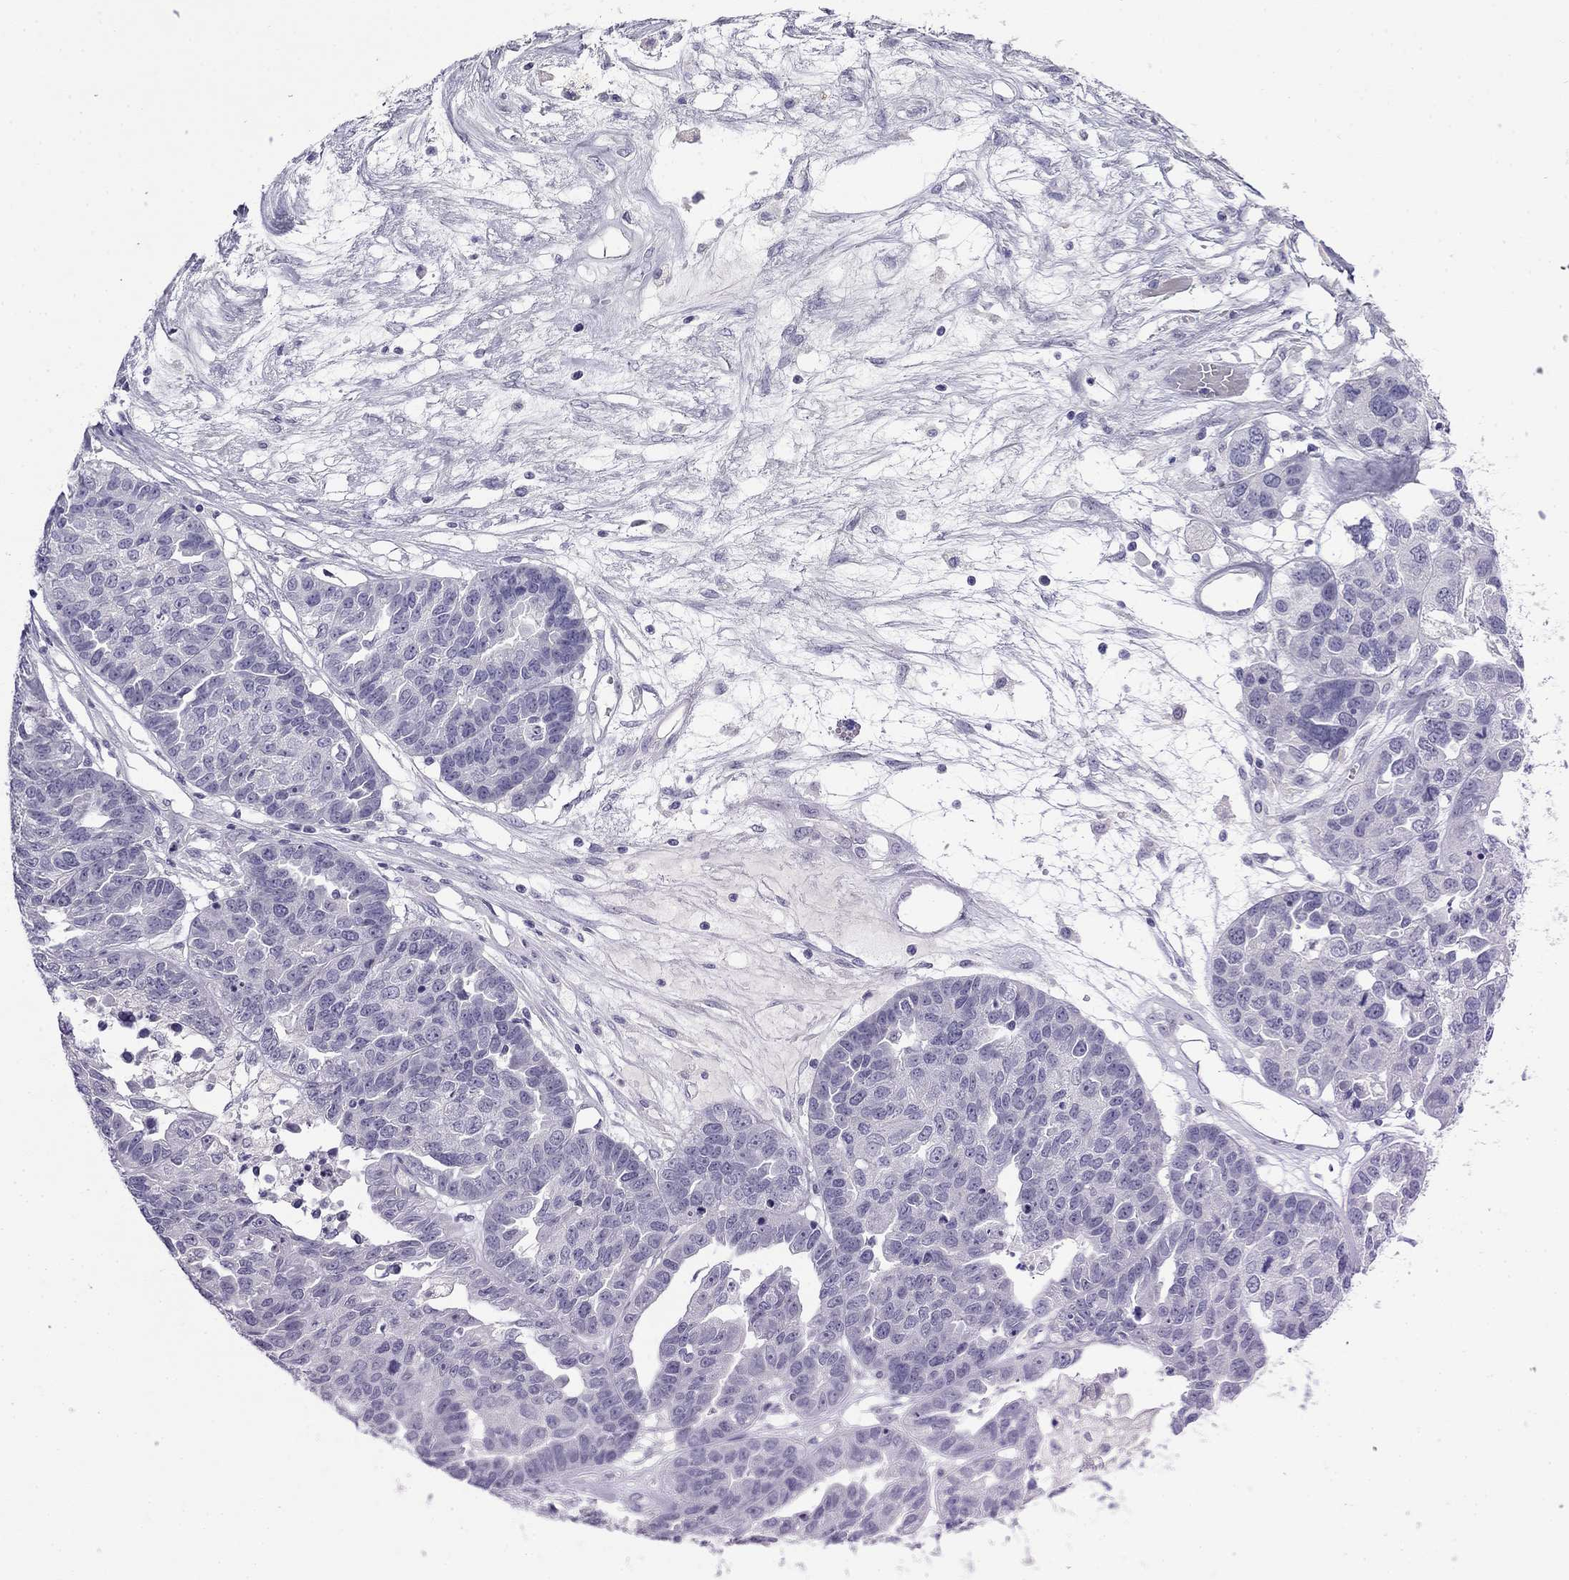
{"staining": {"intensity": "negative", "quantity": "none", "location": "none"}, "tissue": "ovarian cancer", "cell_type": "Tumor cells", "image_type": "cancer", "snomed": [{"axis": "morphology", "description": "Cystadenocarcinoma, serous, NOS"}, {"axis": "topography", "description": "Ovary"}], "caption": "High power microscopy image of an immunohistochemistry photomicrograph of ovarian cancer (serous cystadenocarcinoma), revealing no significant staining in tumor cells.", "gene": "MYO15A", "patient": {"sex": "female", "age": 87}}